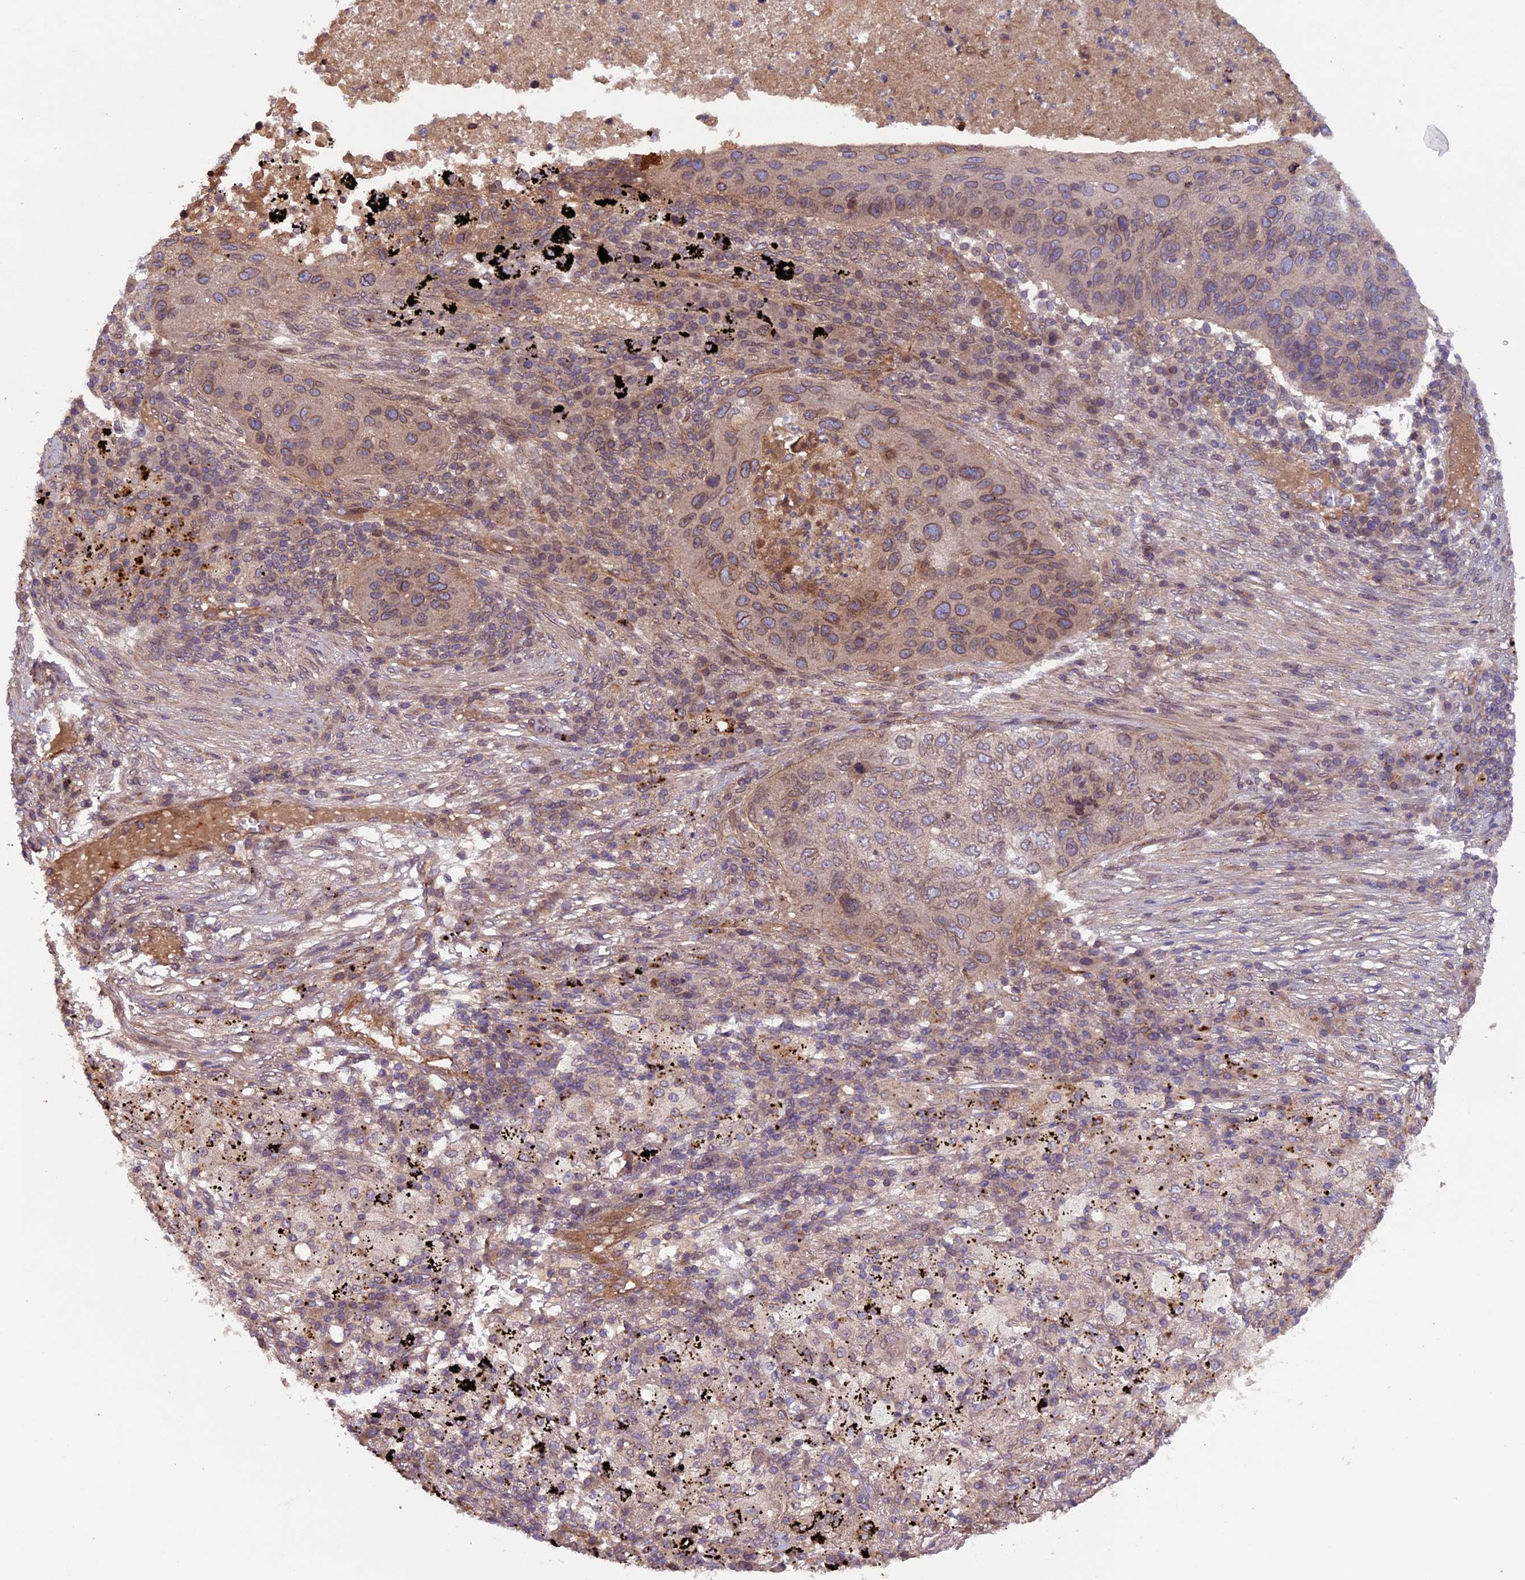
{"staining": {"intensity": "moderate", "quantity": "<25%", "location": "cytoplasmic/membranous"}, "tissue": "lung cancer", "cell_type": "Tumor cells", "image_type": "cancer", "snomed": [{"axis": "morphology", "description": "Squamous cell carcinoma, NOS"}, {"axis": "topography", "description": "Lung"}], "caption": "Immunohistochemistry micrograph of squamous cell carcinoma (lung) stained for a protein (brown), which shows low levels of moderate cytoplasmic/membranous expression in about <25% of tumor cells.", "gene": "CCDC125", "patient": {"sex": "female", "age": 63}}